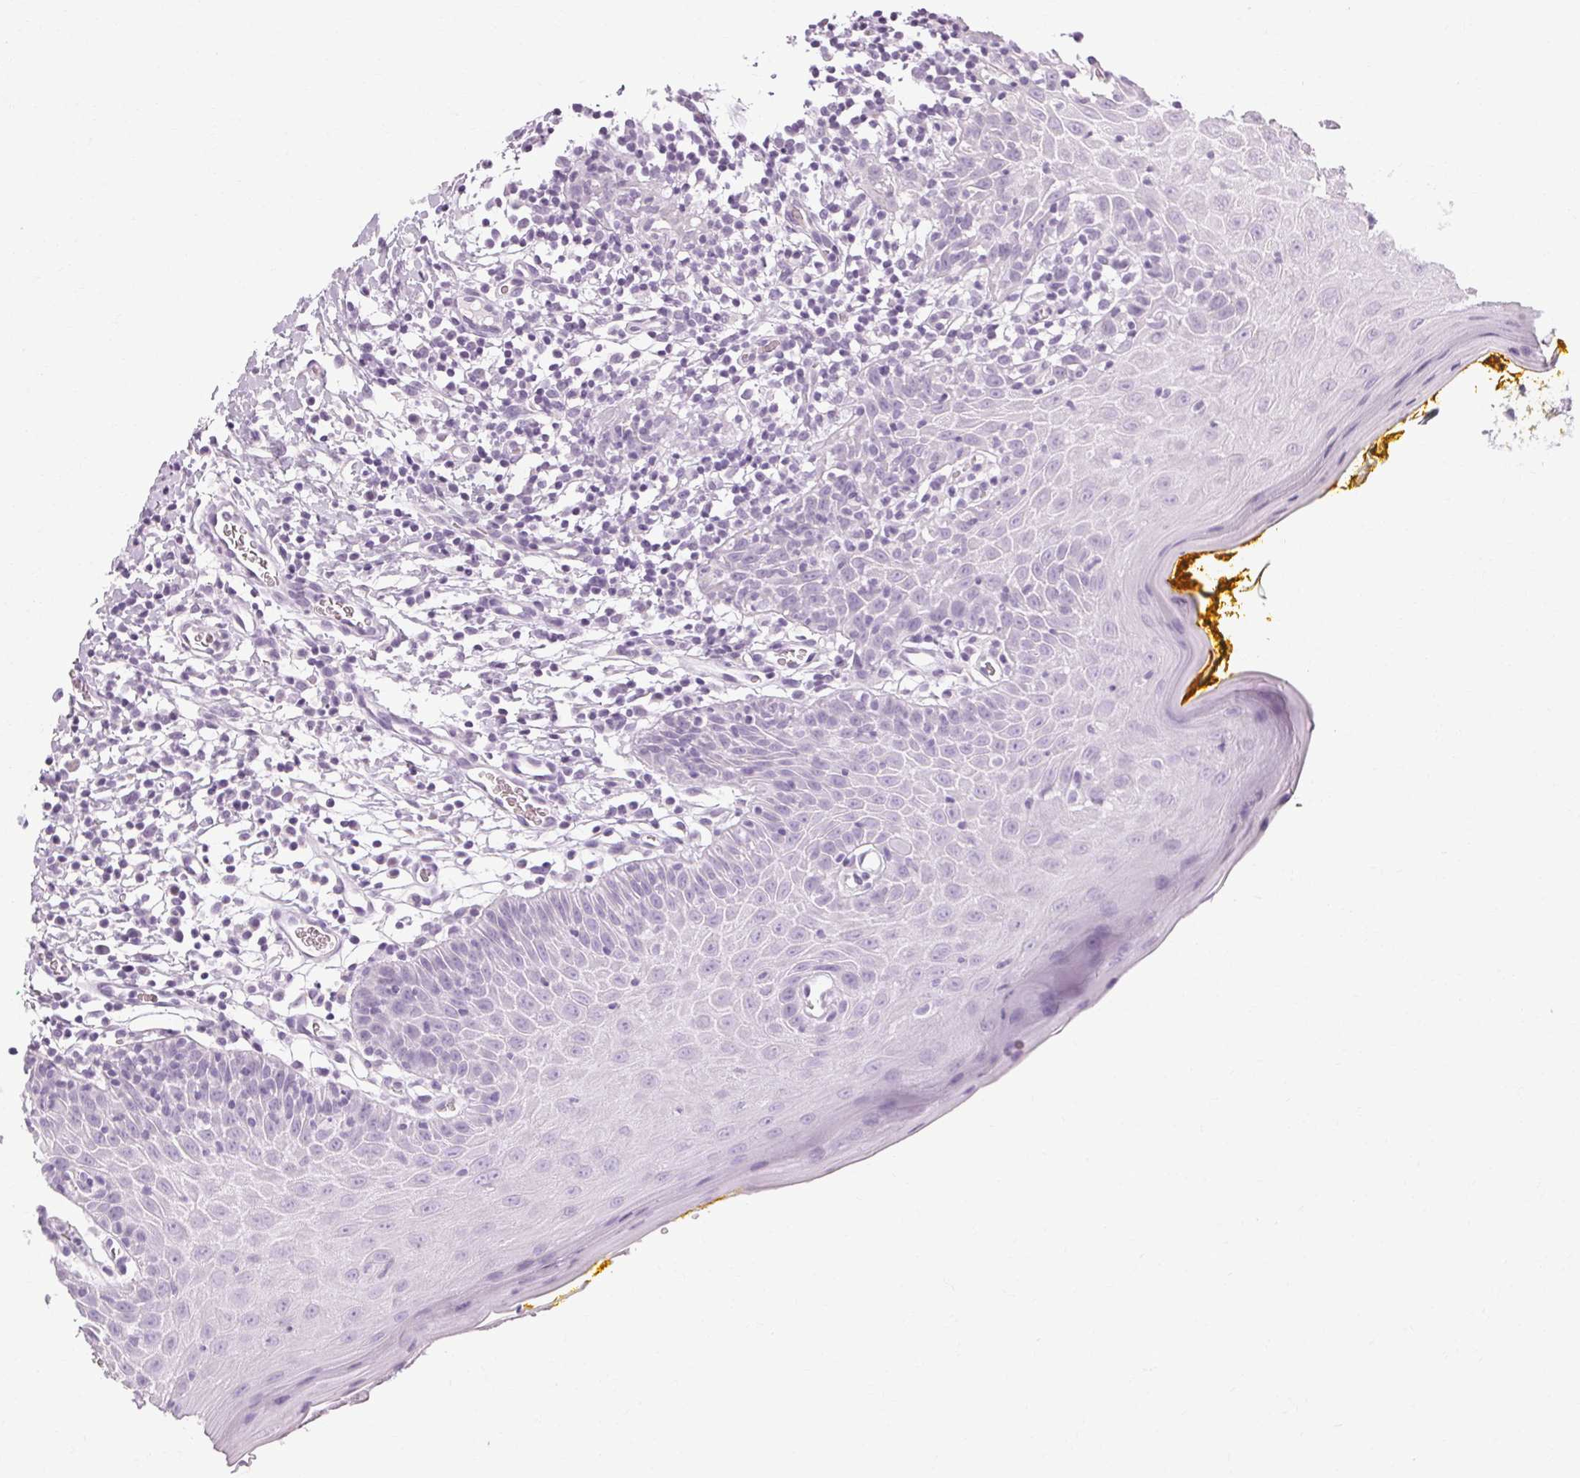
{"staining": {"intensity": "negative", "quantity": "none", "location": "none"}, "tissue": "oral mucosa", "cell_type": "Squamous epithelial cells", "image_type": "normal", "snomed": [{"axis": "morphology", "description": "Normal tissue, NOS"}, {"axis": "topography", "description": "Oral tissue"}, {"axis": "topography", "description": "Tounge, NOS"}], "caption": "Protein analysis of unremarkable oral mucosa reveals no significant expression in squamous epithelial cells.", "gene": "POMC", "patient": {"sex": "female", "age": 58}}